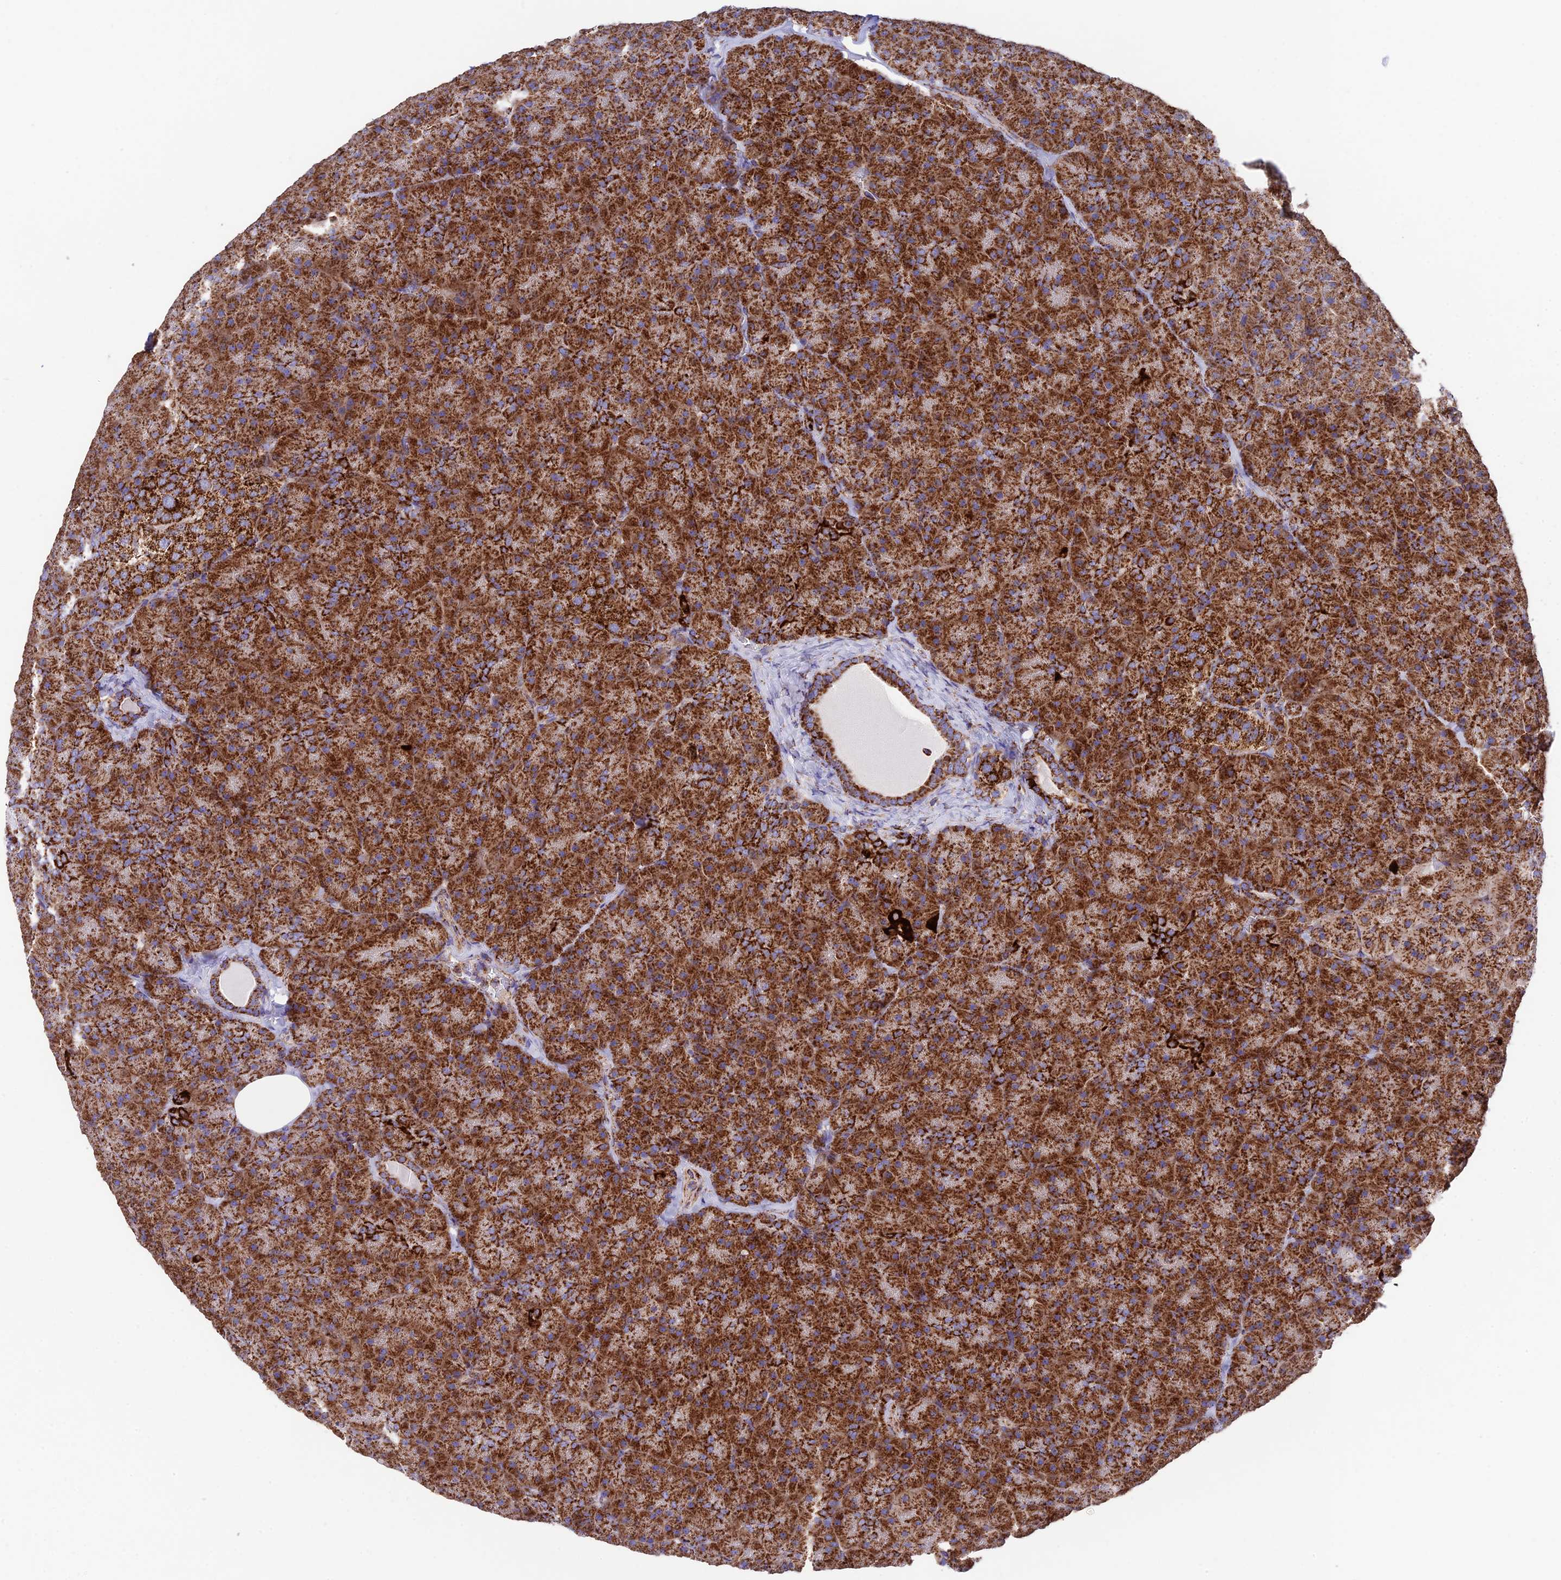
{"staining": {"intensity": "strong", "quantity": ">75%", "location": "cytoplasmic/membranous"}, "tissue": "pancreas", "cell_type": "Exocrine glandular cells", "image_type": "normal", "snomed": [{"axis": "morphology", "description": "Normal tissue, NOS"}, {"axis": "topography", "description": "Pancreas"}], "caption": "A high amount of strong cytoplasmic/membranous positivity is identified in about >75% of exocrine glandular cells in unremarkable pancreas.", "gene": "CHCHD3", "patient": {"sex": "male", "age": 36}}